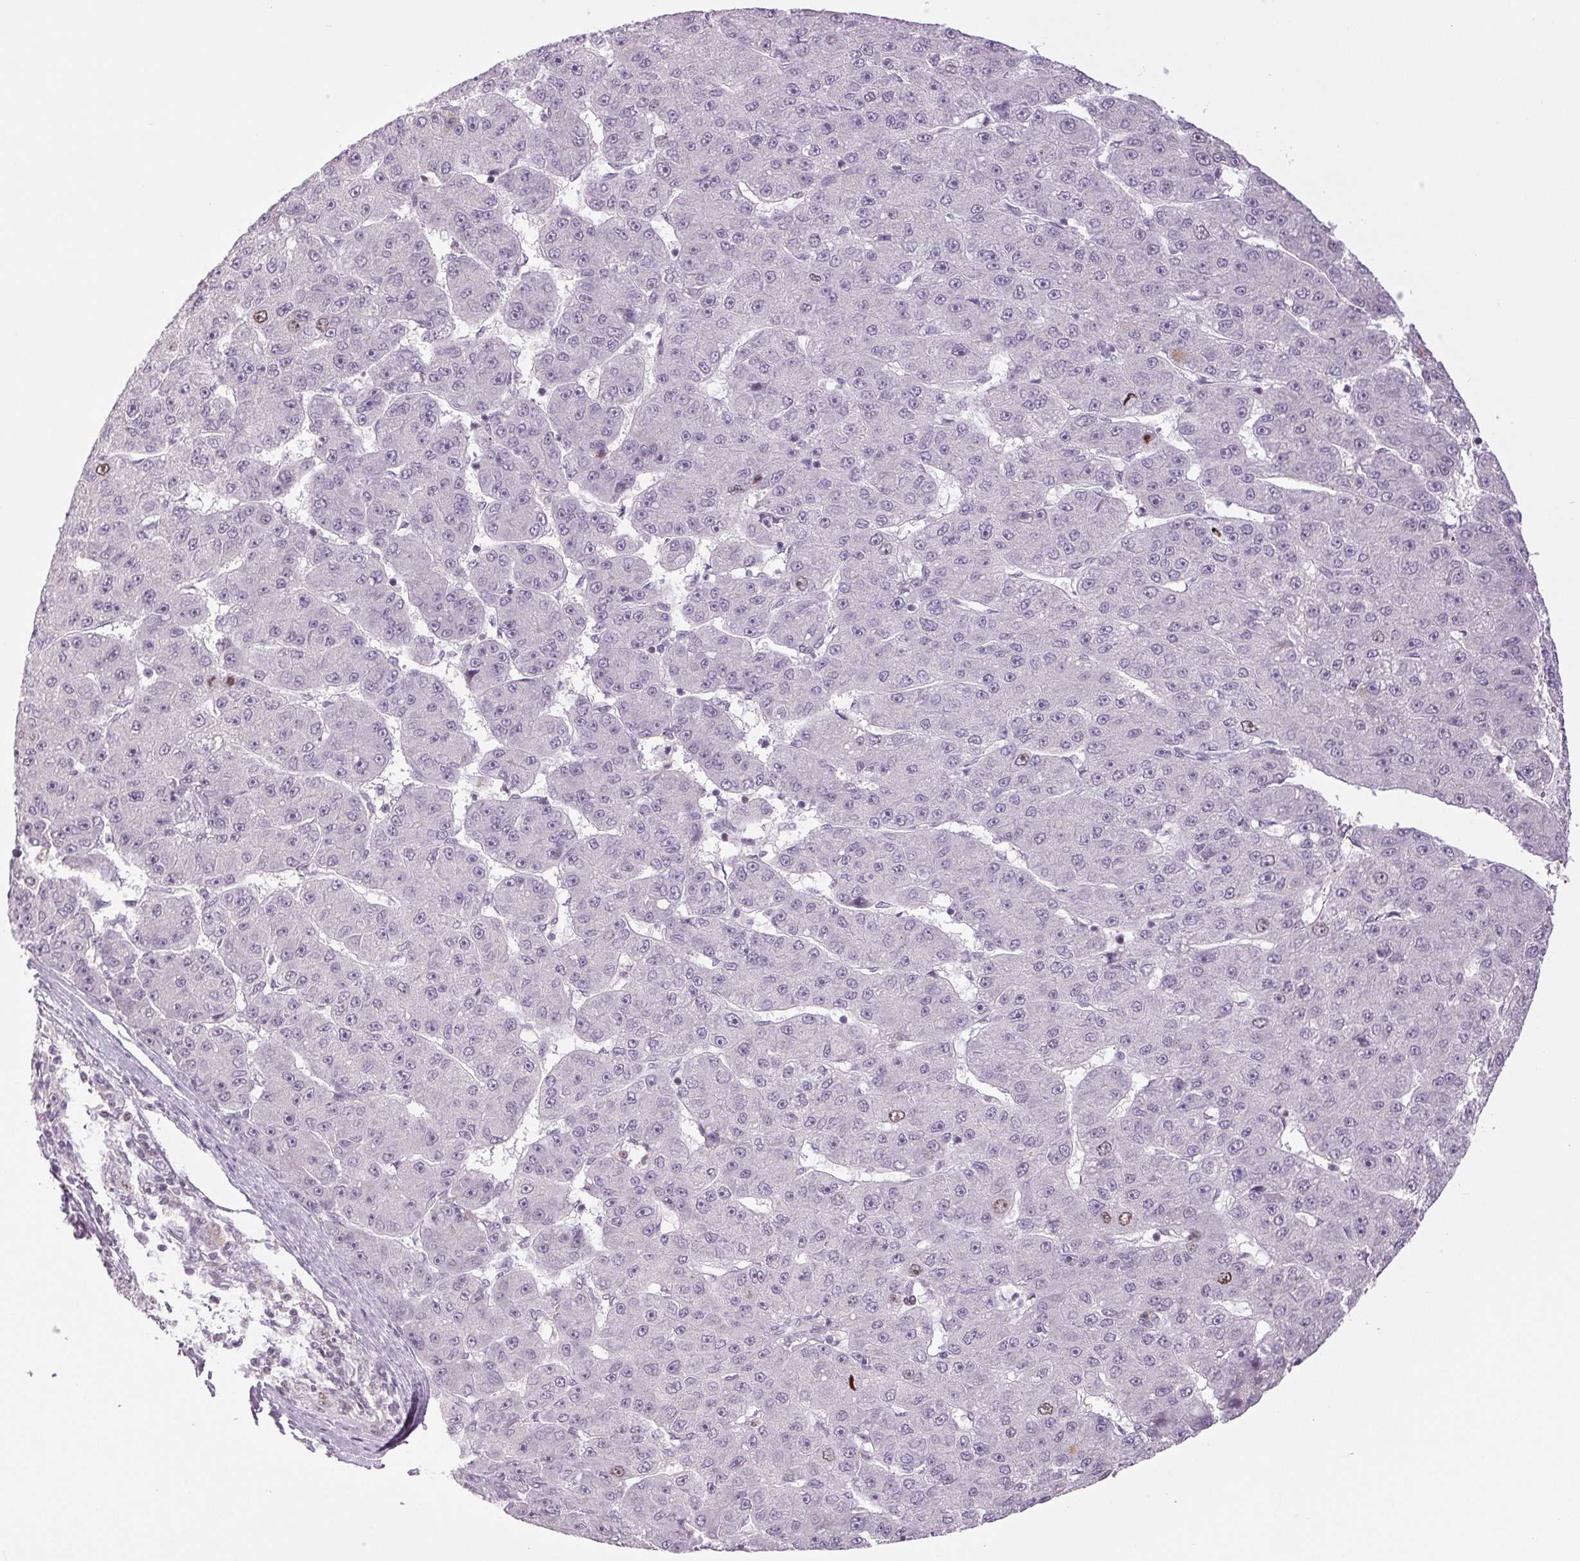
{"staining": {"intensity": "negative", "quantity": "none", "location": "none"}, "tissue": "liver cancer", "cell_type": "Tumor cells", "image_type": "cancer", "snomed": [{"axis": "morphology", "description": "Carcinoma, Hepatocellular, NOS"}, {"axis": "topography", "description": "Liver"}], "caption": "IHC histopathology image of neoplastic tissue: human liver hepatocellular carcinoma stained with DAB (3,3'-diaminobenzidine) reveals no significant protein expression in tumor cells.", "gene": "SMIM6", "patient": {"sex": "male", "age": 67}}